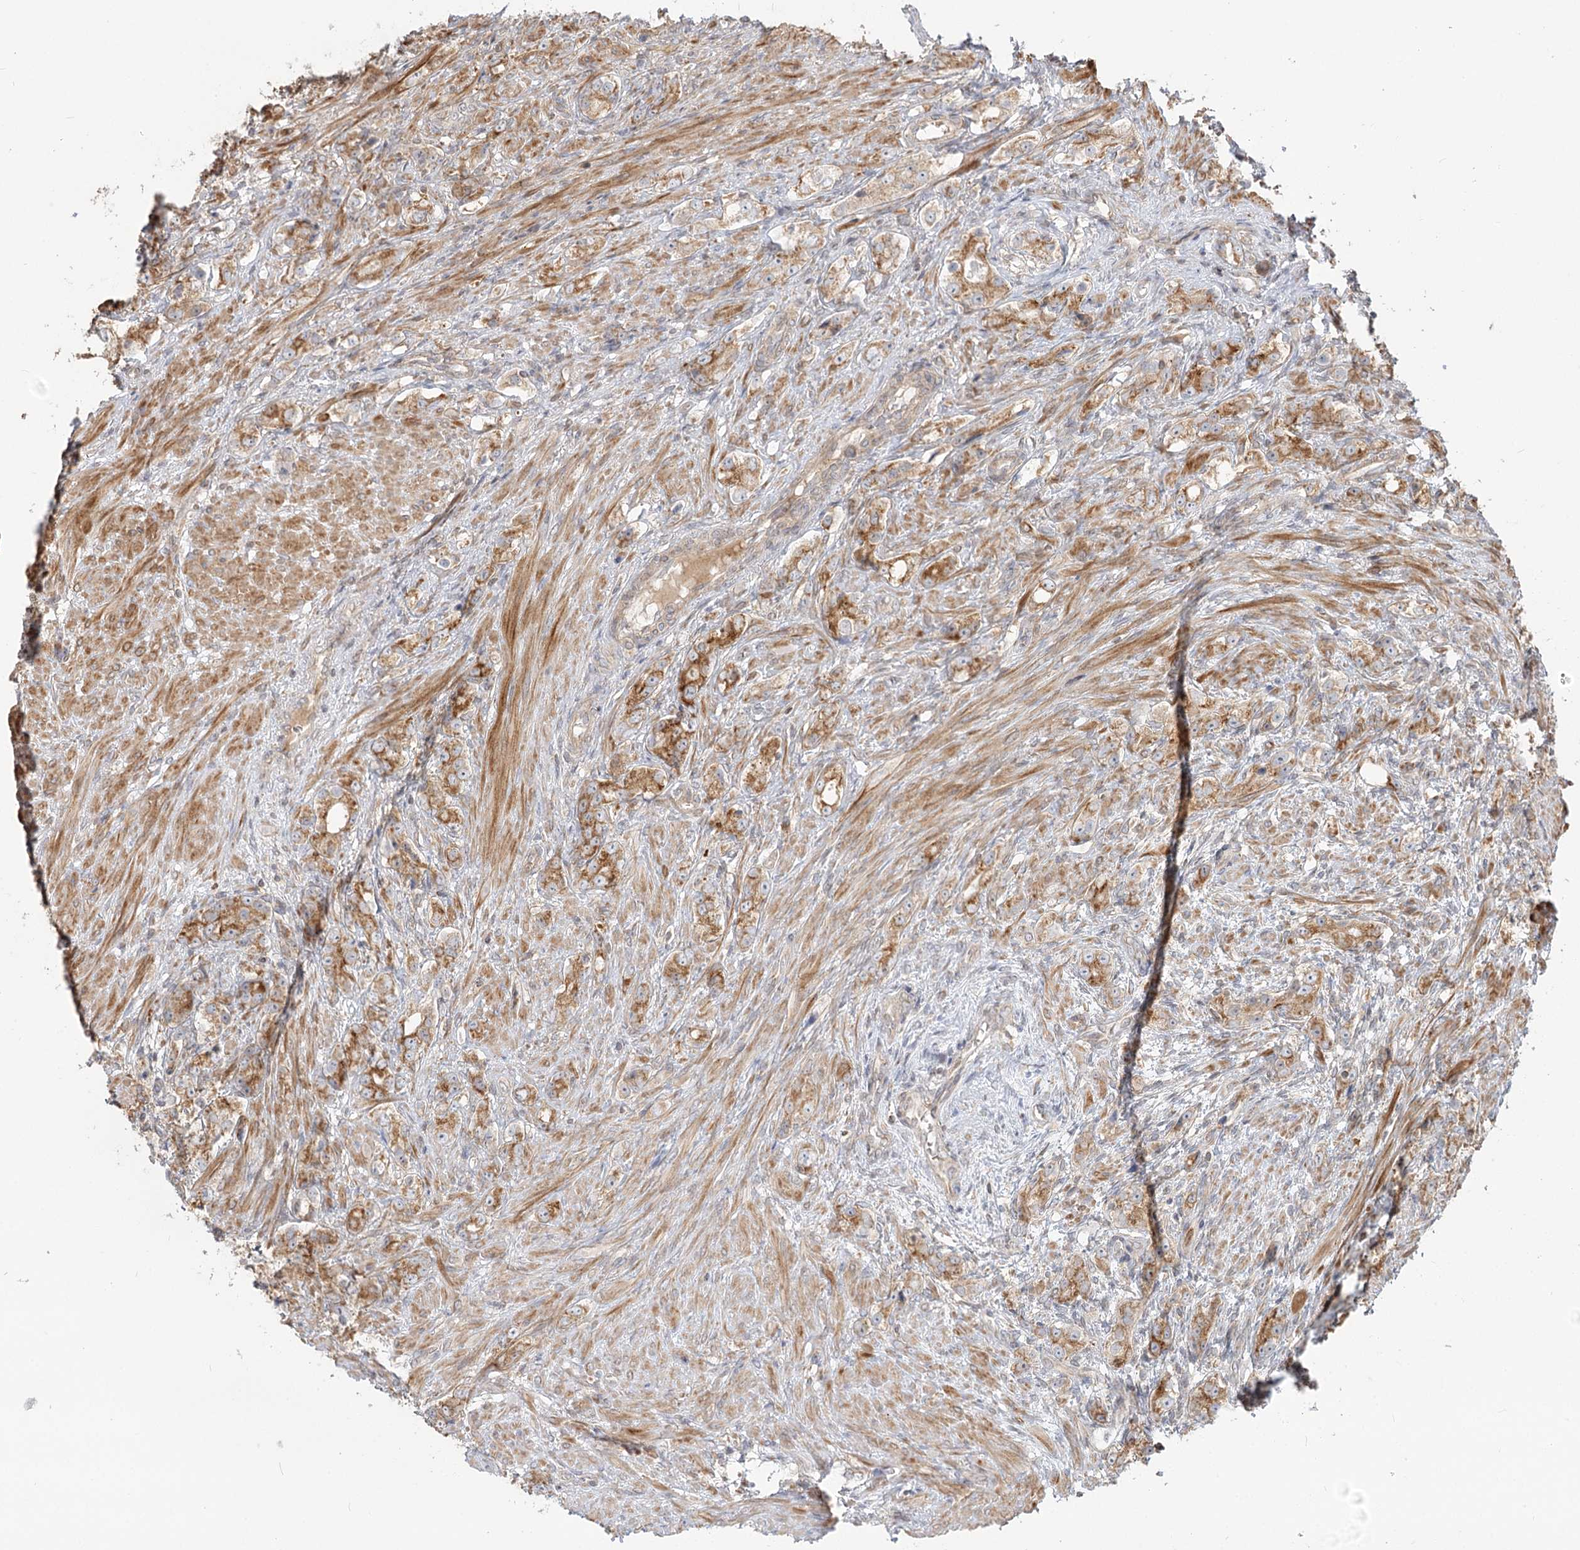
{"staining": {"intensity": "moderate", "quantity": ">75%", "location": "cytoplasmic/membranous"}, "tissue": "prostate cancer", "cell_type": "Tumor cells", "image_type": "cancer", "snomed": [{"axis": "morphology", "description": "Adenocarcinoma, High grade"}, {"axis": "topography", "description": "Prostate"}], "caption": "Tumor cells exhibit moderate cytoplasmic/membranous positivity in approximately >75% of cells in prostate cancer.", "gene": "MTMR3", "patient": {"sex": "male", "age": 63}}